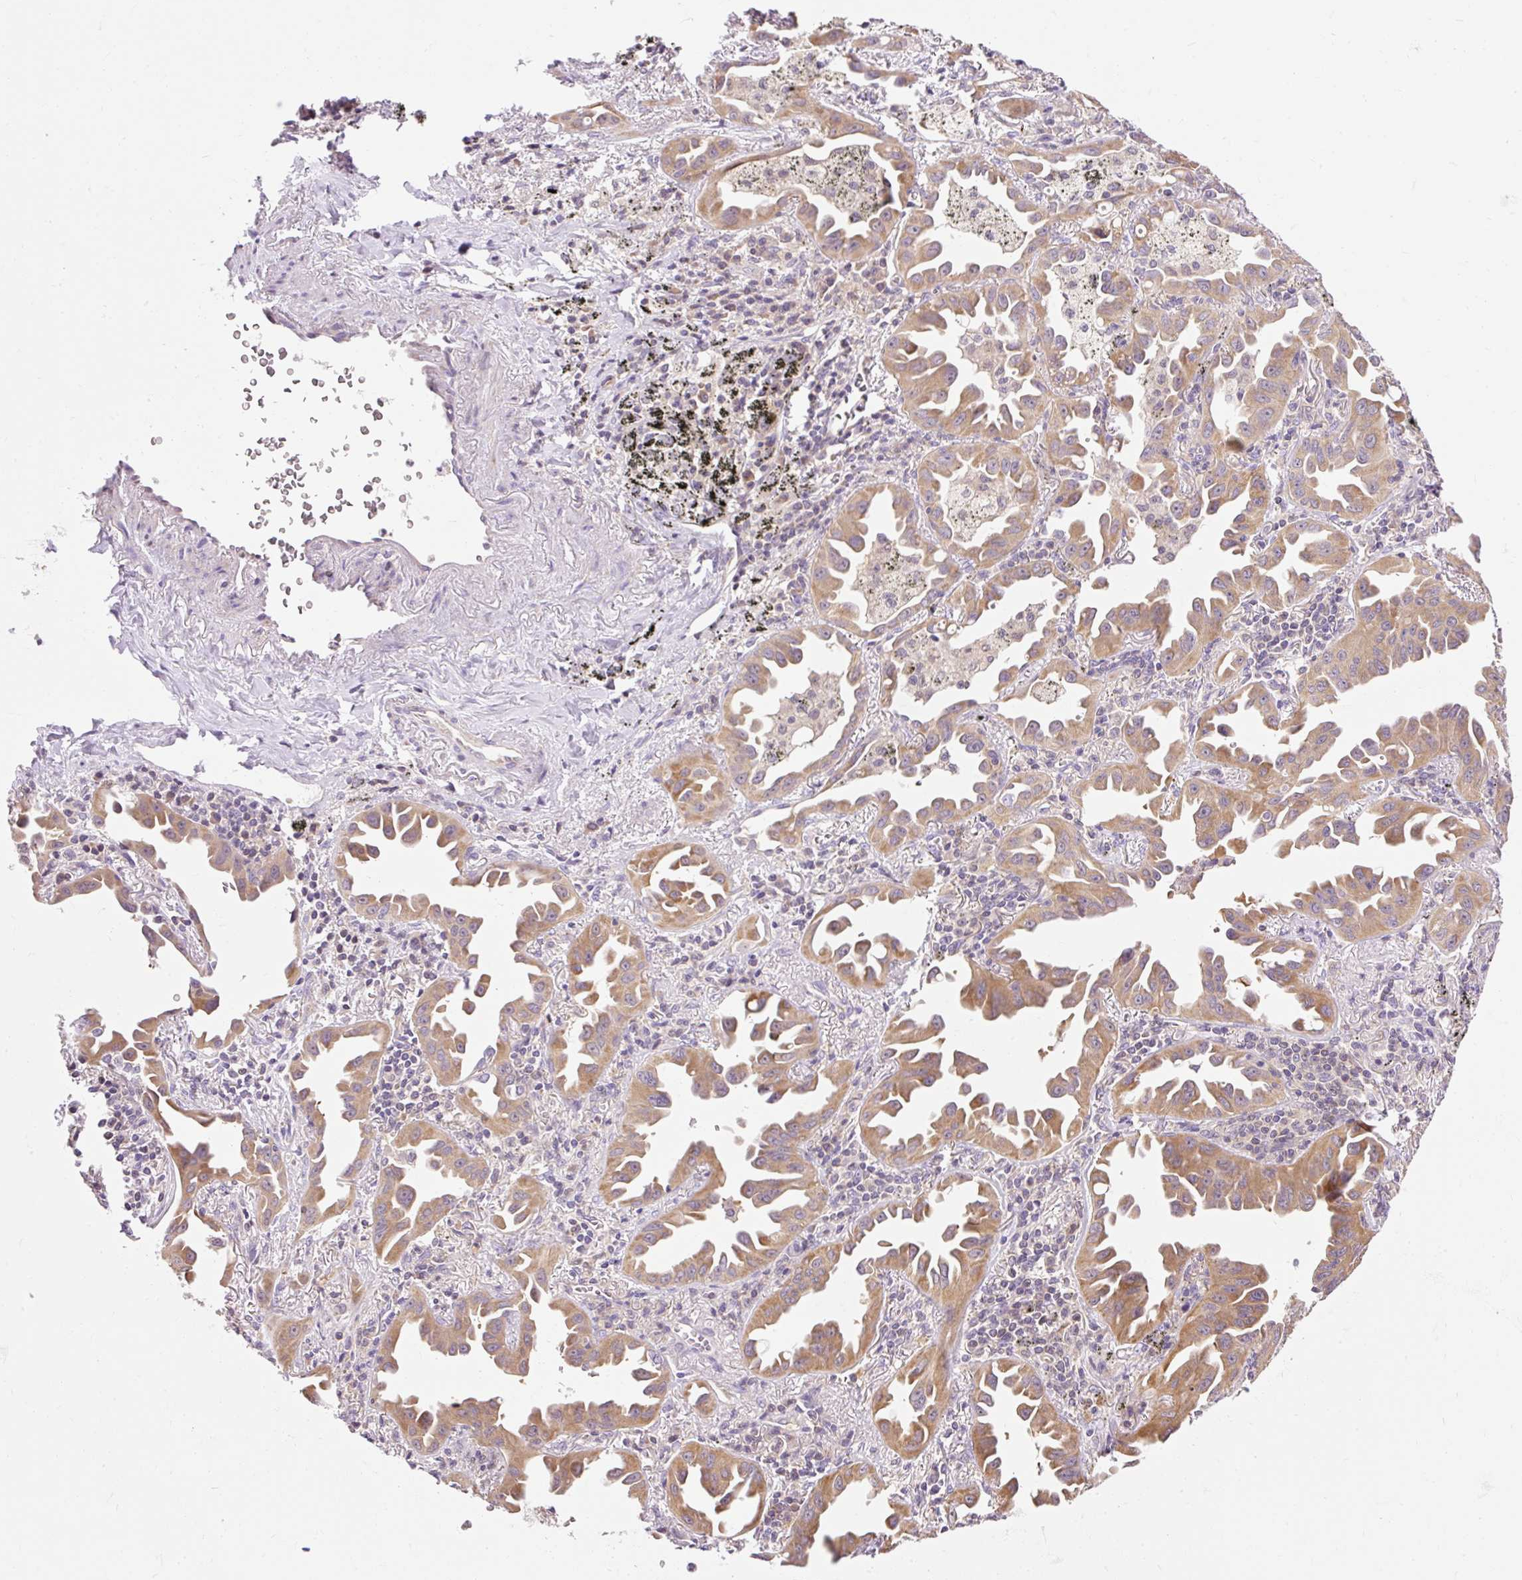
{"staining": {"intensity": "moderate", "quantity": ">75%", "location": "cytoplasmic/membranous"}, "tissue": "lung cancer", "cell_type": "Tumor cells", "image_type": "cancer", "snomed": [{"axis": "morphology", "description": "Adenocarcinoma, NOS"}, {"axis": "topography", "description": "Lung"}], "caption": "Tumor cells exhibit moderate cytoplasmic/membranous staining in approximately >75% of cells in lung cancer. (IHC, brightfield microscopy, high magnification).", "gene": "IMMT", "patient": {"sex": "male", "age": 68}}